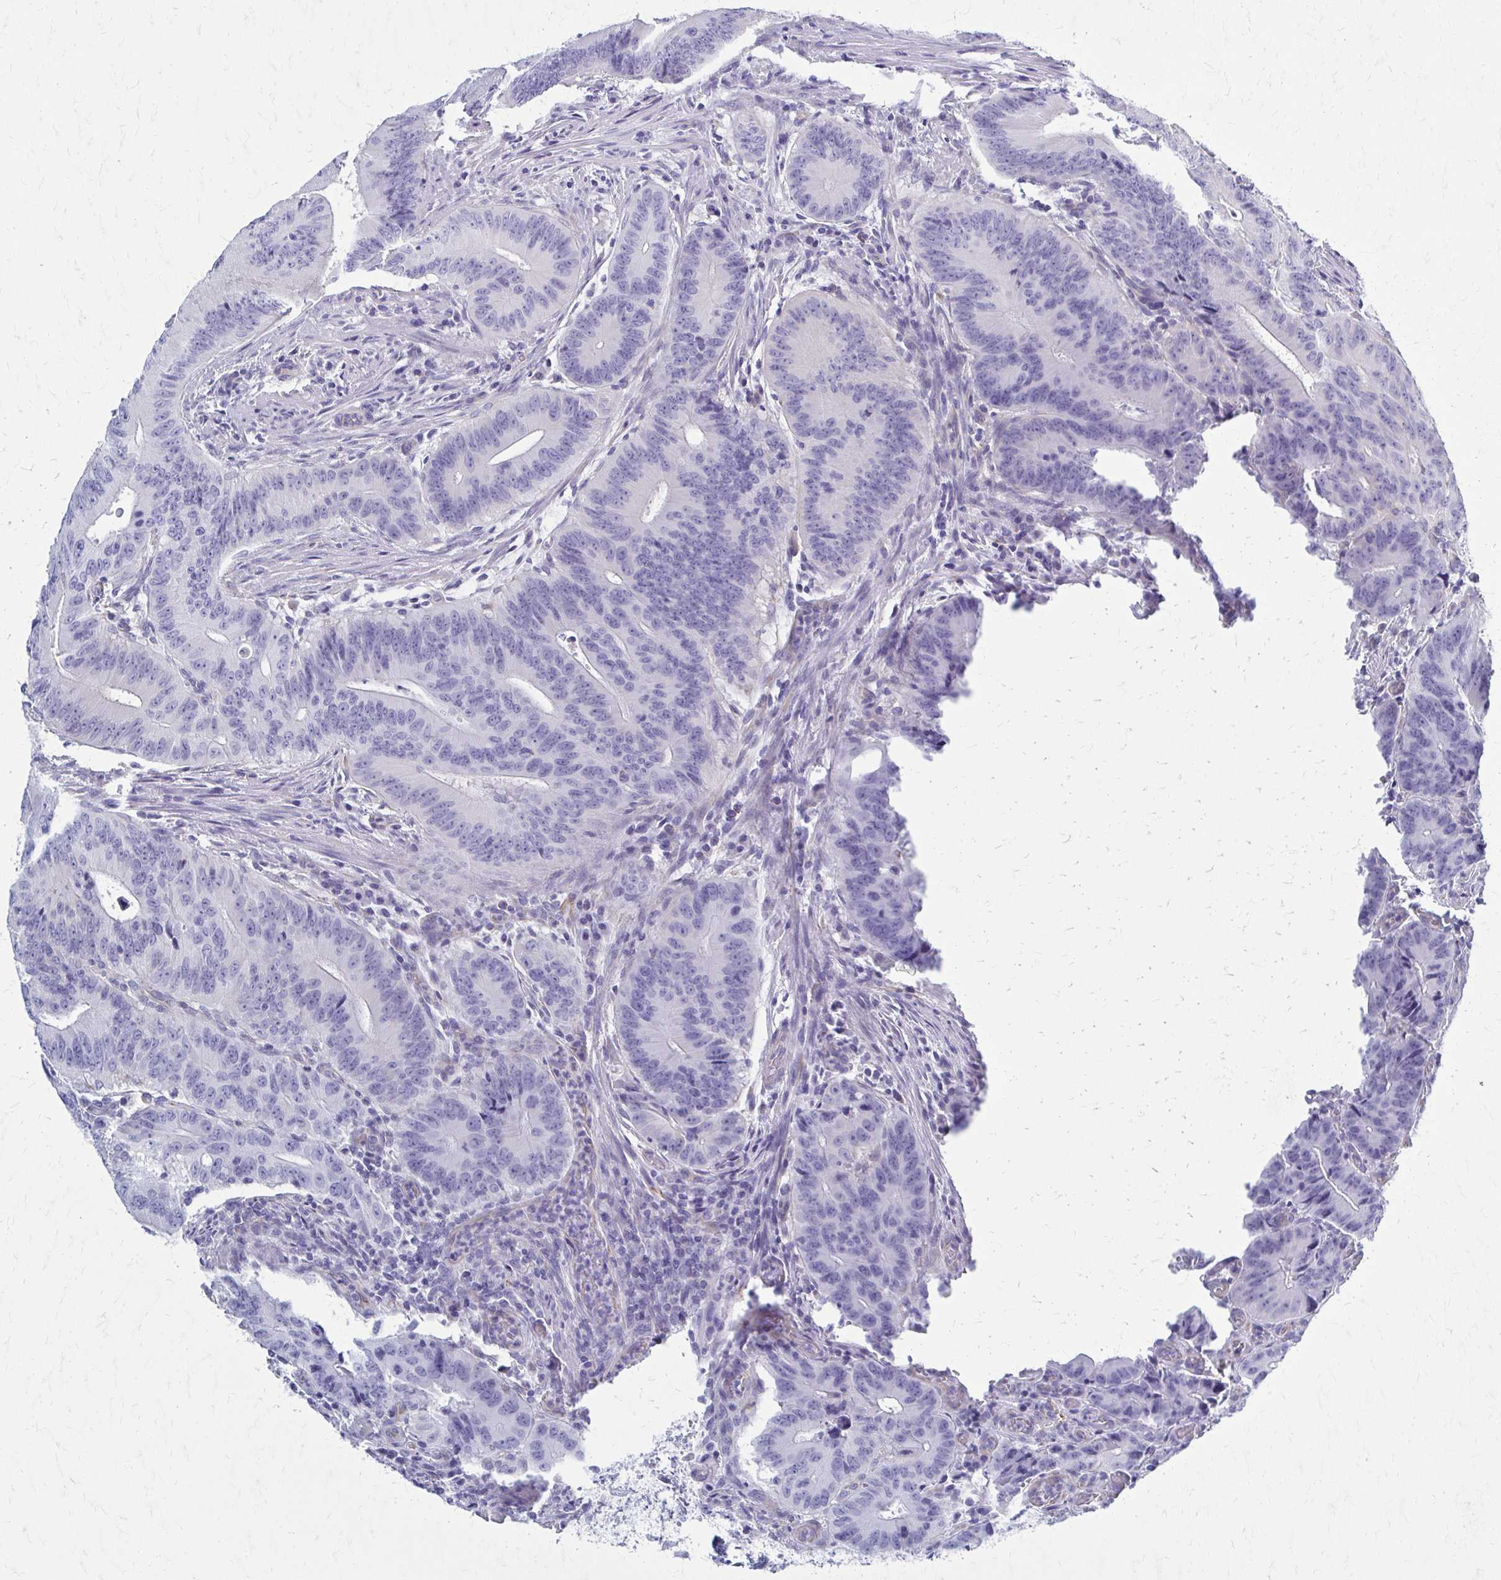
{"staining": {"intensity": "negative", "quantity": "none", "location": "none"}, "tissue": "colorectal cancer", "cell_type": "Tumor cells", "image_type": "cancer", "snomed": [{"axis": "morphology", "description": "Adenocarcinoma, NOS"}, {"axis": "topography", "description": "Colon"}], "caption": "Immunohistochemical staining of adenocarcinoma (colorectal) exhibits no significant staining in tumor cells.", "gene": "GFAP", "patient": {"sex": "male", "age": 62}}